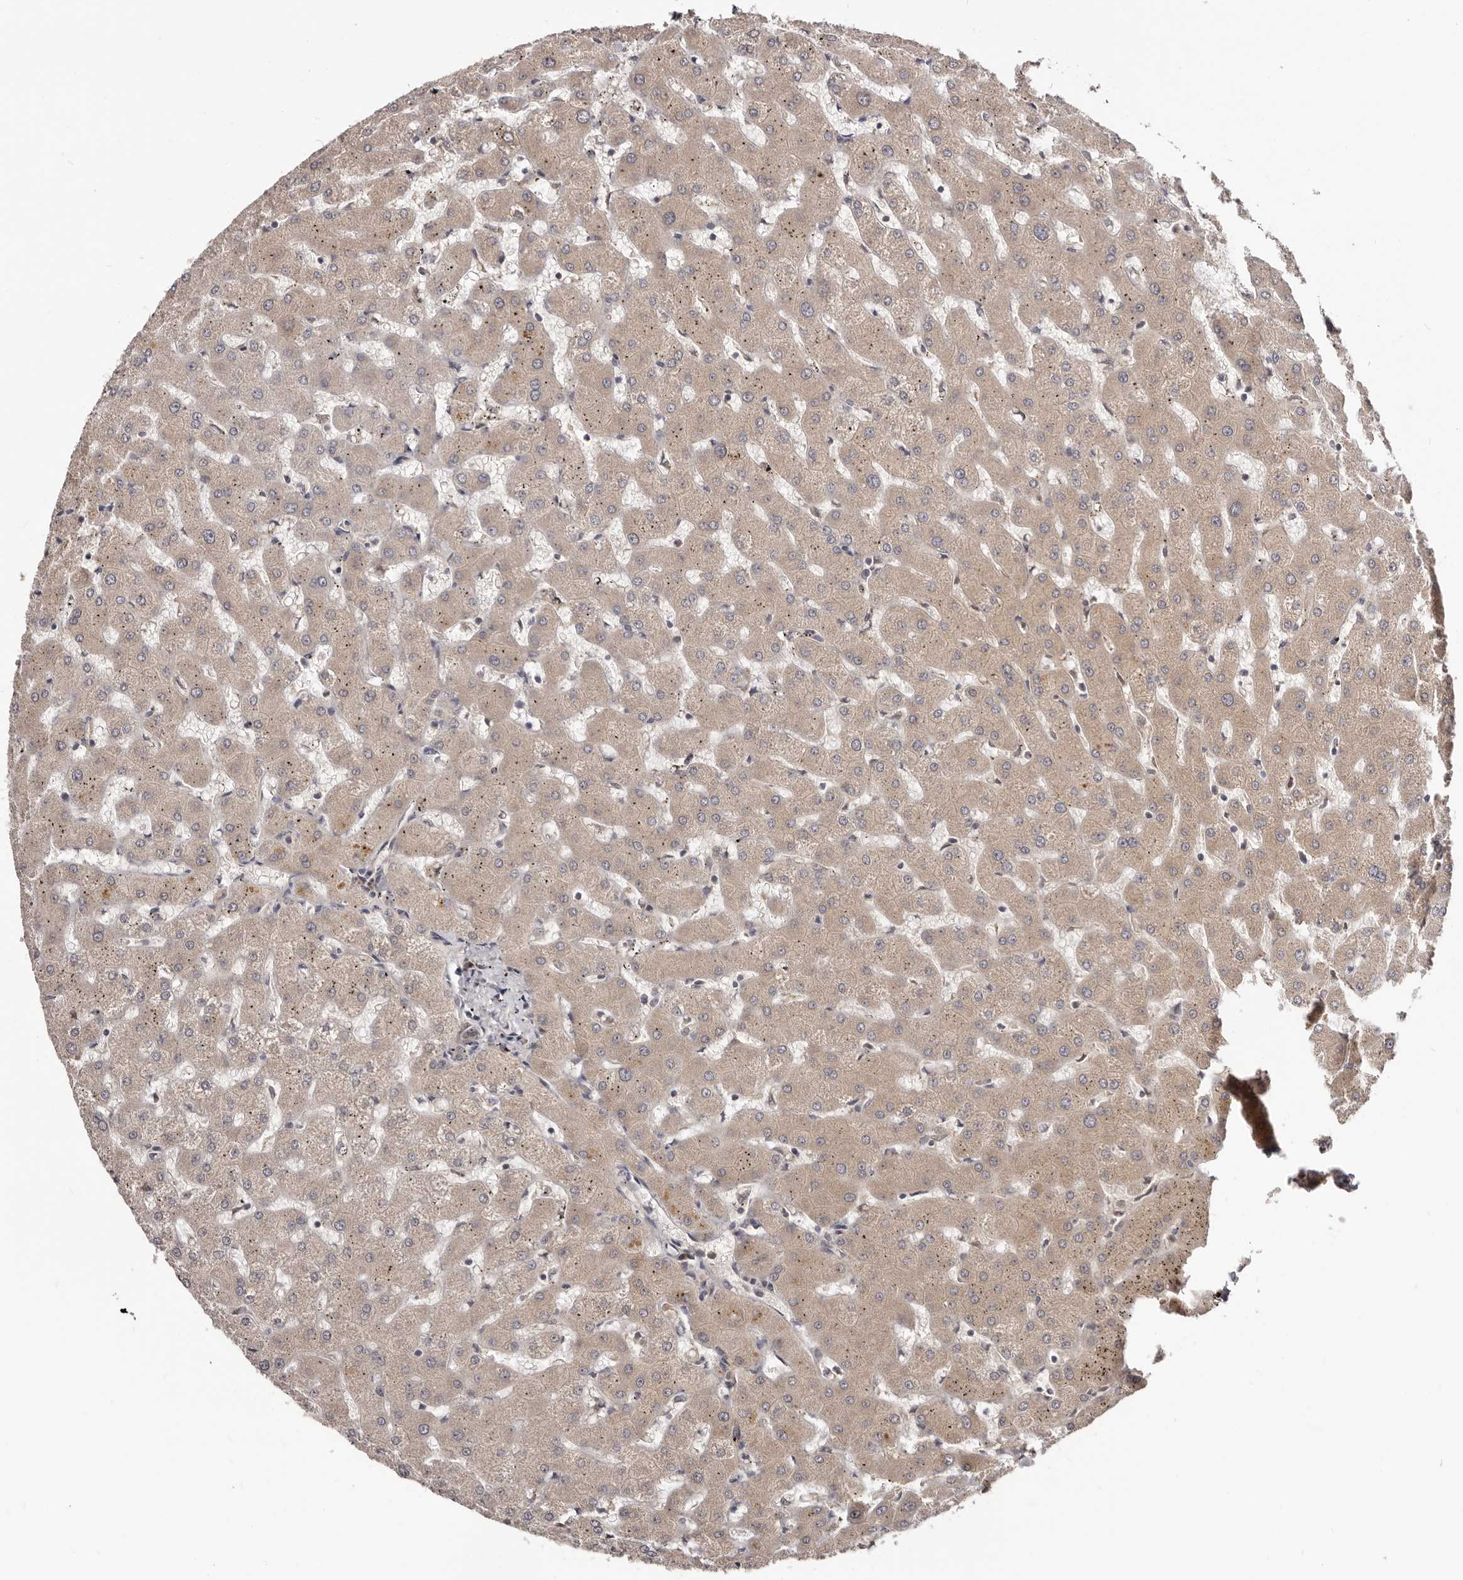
{"staining": {"intensity": "weak", "quantity": ">75%", "location": "cytoplasmic/membranous"}, "tissue": "liver", "cell_type": "Cholangiocytes", "image_type": "normal", "snomed": [{"axis": "morphology", "description": "Normal tissue, NOS"}, {"axis": "topography", "description": "Liver"}], "caption": "Immunohistochemical staining of normal human liver exhibits low levels of weak cytoplasmic/membranous positivity in about >75% of cholangiocytes.", "gene": "MDP1", "patient": {"sex": "female", "age": 63}}